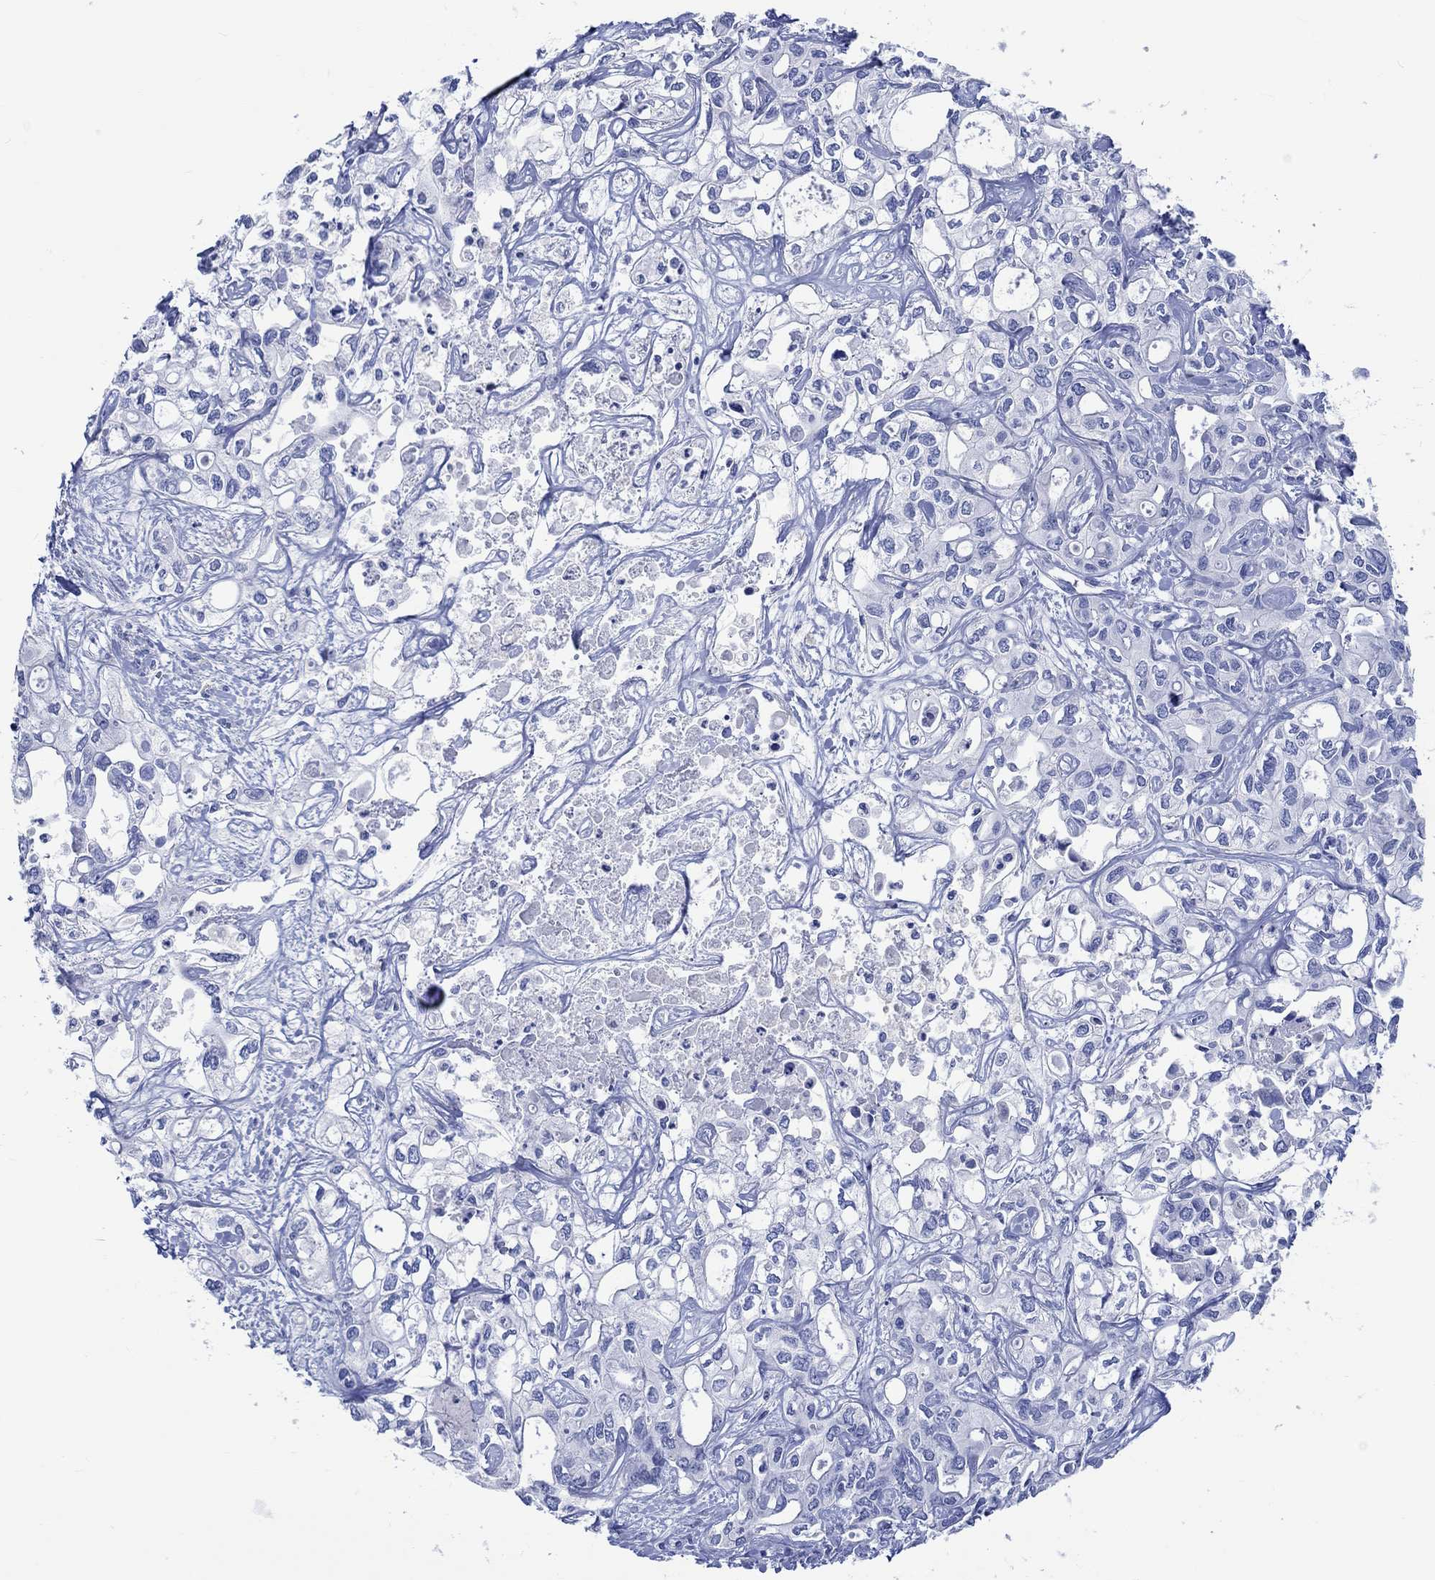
{"staining": {"intensity": "negative", "quantity": "none", "location": "none"}, "tissue": "liver cancer", "cell_type": "Tumor cells", "image_type": "cancer", "snomed": [{"axis": "morphology", "description": "Cholangiocarcinoma"}, {"axis": "topography", "description": "Liver"}], "caption": "Immunohistochemistry of human liver cancer (cholangiocarcinoma) shows no staining in tumor cells.", "gene": "CPLX2", "patient": {"sex": "female", "age": 64}}